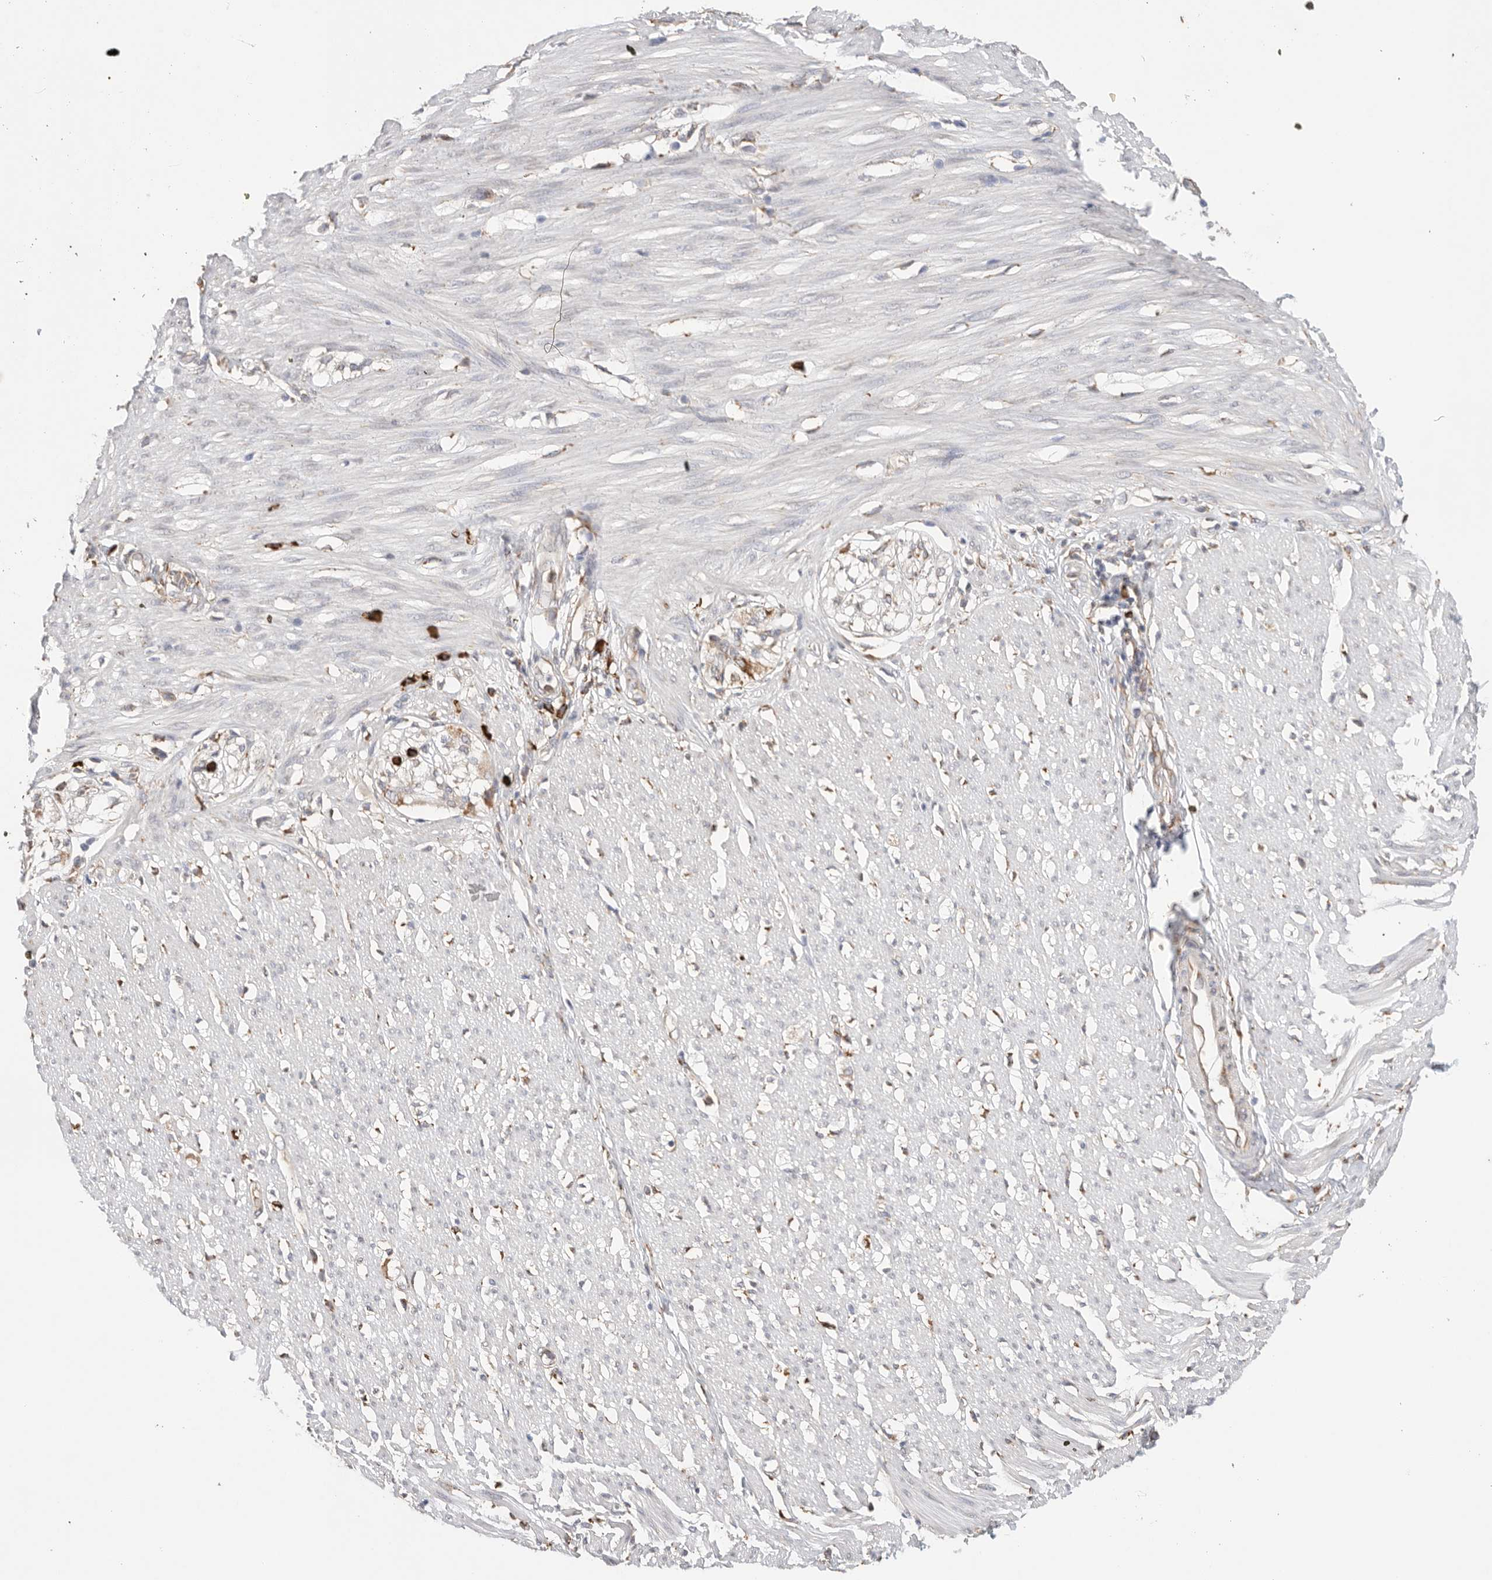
{"staining": {"intensity": "negative", "quantity": "none", "location": "none"}, "tissue": "smooth muscle", "cell_type": "Smooth muscle cells", "image_type": "normal", "snomed": [{"axis": "morphology", "description": "Normal tissue, NOS"}, {"axis": "morphology", "description": "Adenocarcinoma, NOS"}, {"axis": "topography", "description": "Colon"}, {"axis": "topography", "description": "Peripheral nerve tissue"}], "caption": "Smooth muscle cells show no significant staining in benign smooth muscle. (DAB immunohistochemistry, high magnification).", "gene": "BLOC1S5", "patient": {"sex": "male", "age": 14}}